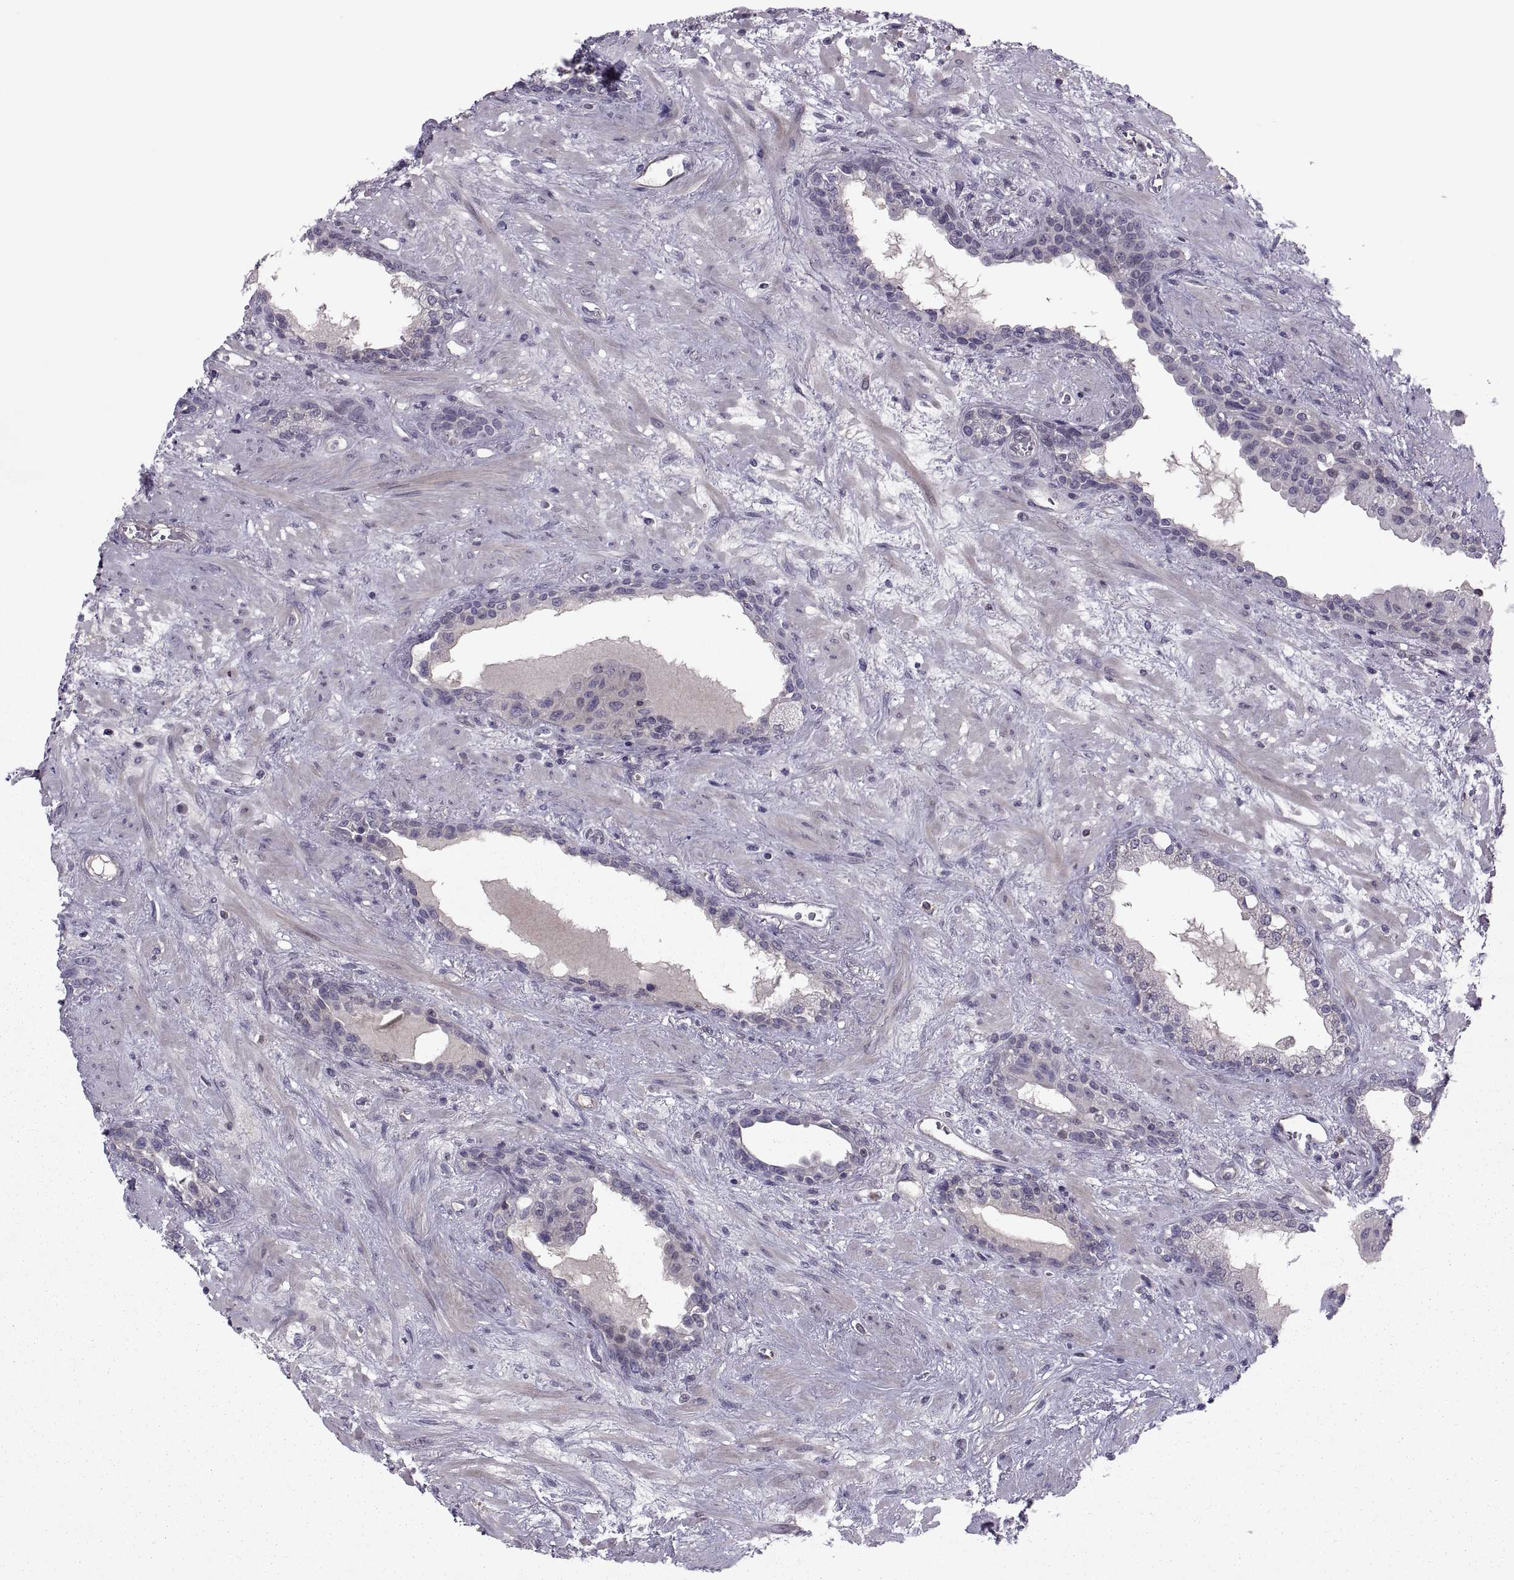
{"staining": {"intensity": "negative", "quantity": "none", "location": "none"}, "tissue": "prostate", "cell_type": "Glandular cells", "image_type": "normal", "snomed": [{"axis": "morphology", "description": "Normal tissue, NOS"}, {"axis": "topography", "description": "Prostate"}], "caption": "High power microscopy photomicrograph of an immunohistochemistry micrograph of benign prostate, revealing no significant staining in glandular cells. The staining was performed using DAB (3,3'-diaminobenzidine) to visualize the protein expression in brown, while the nuclei were stained in blue with hematoxylin (Magnification: 20x).", "gene": "ODF3", "patient": {"sex": "male", "age": 63}}